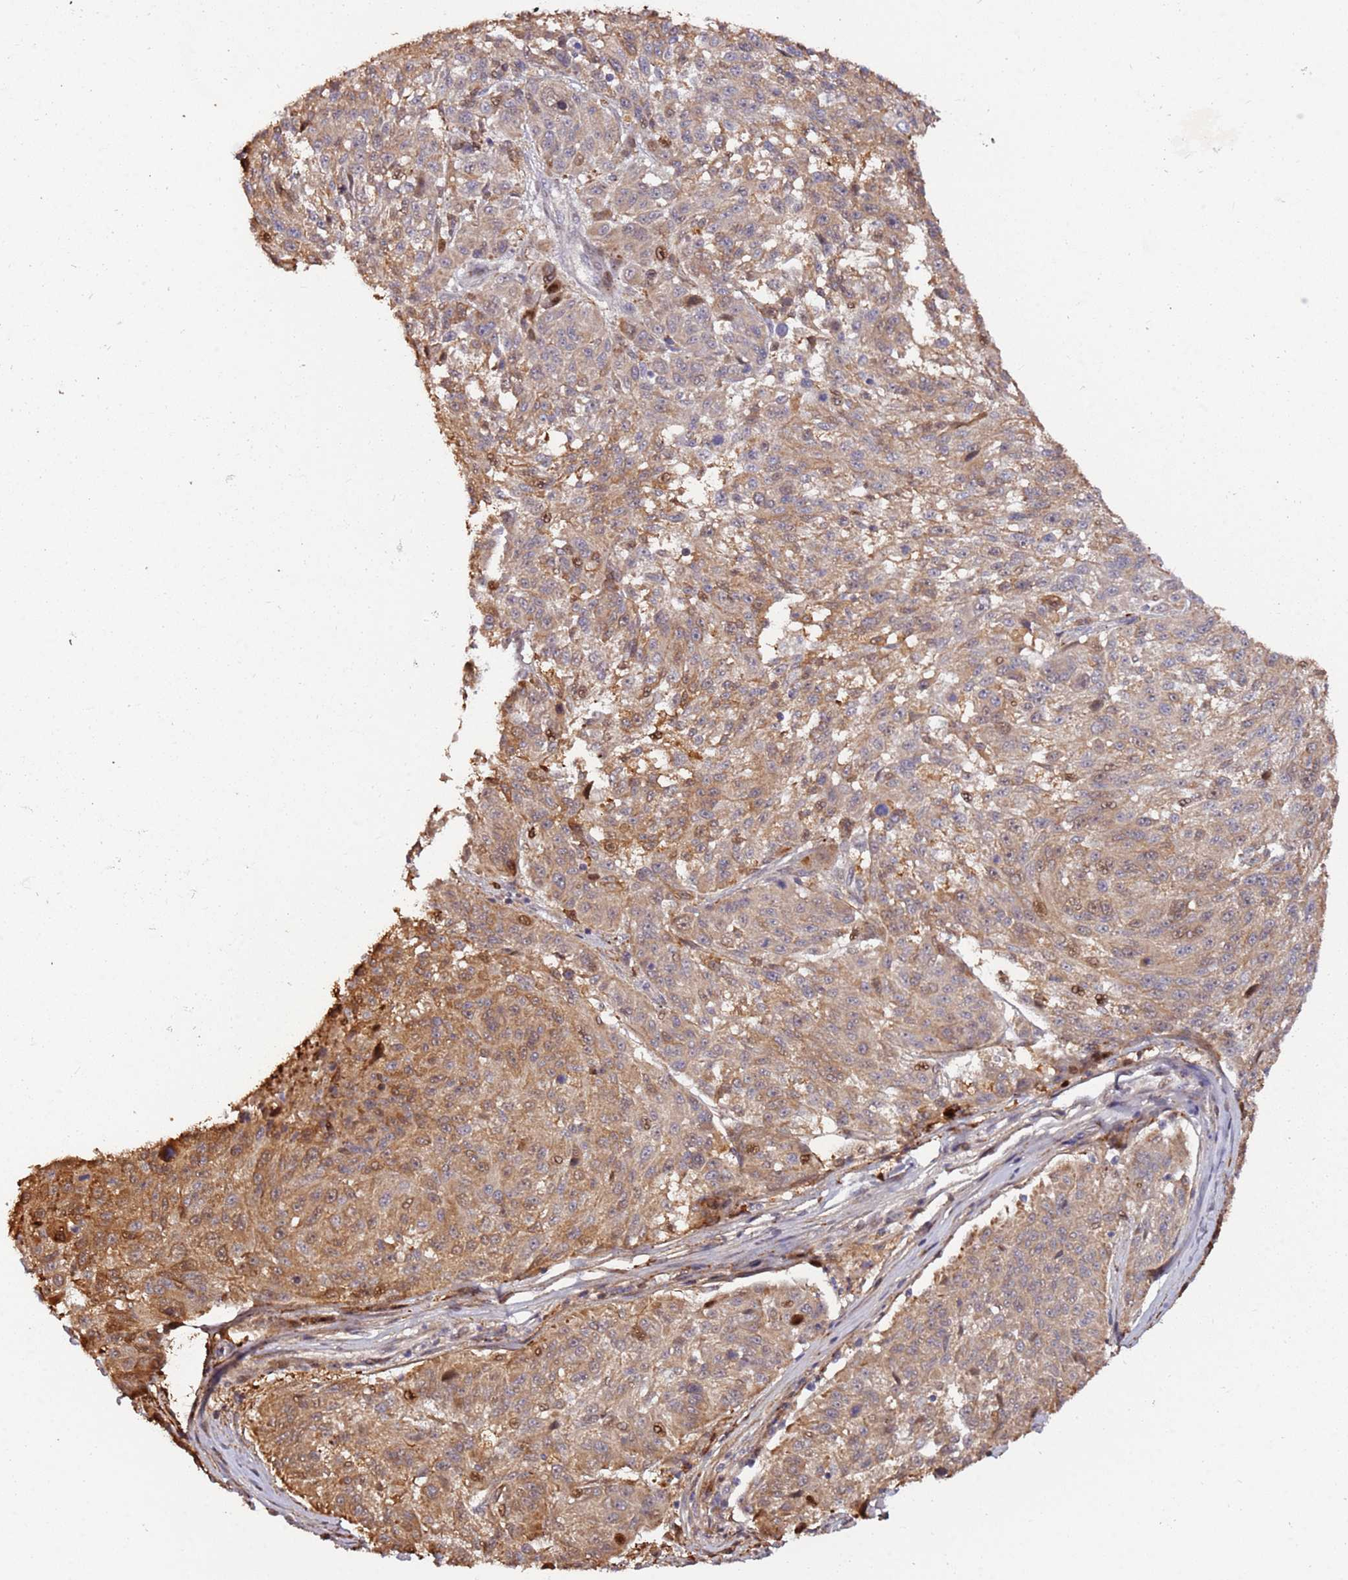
{"staining": {"intensity": "moderate", "quantity": "25%-75%", "location": "cytoplasmic/membranous,nuclear"}, "tissue": "melanoma", "cell_type": "Tumor cells", "image_type": "cancer", "snomed": [{"axis": "morphology", "description": "Malignant melanoma, NOS"}, {"axis": "topography", "description": "Skin"}], "caption": "There is medium levels of moderate cytoplasmic/membranous and nuclear staining in tumor cells of malignant melanoma, as demonstrated by immunohistochemical staining (brown color).", "gene": "RHBDL1", "patient": {"sex": "male", "age": 53}}